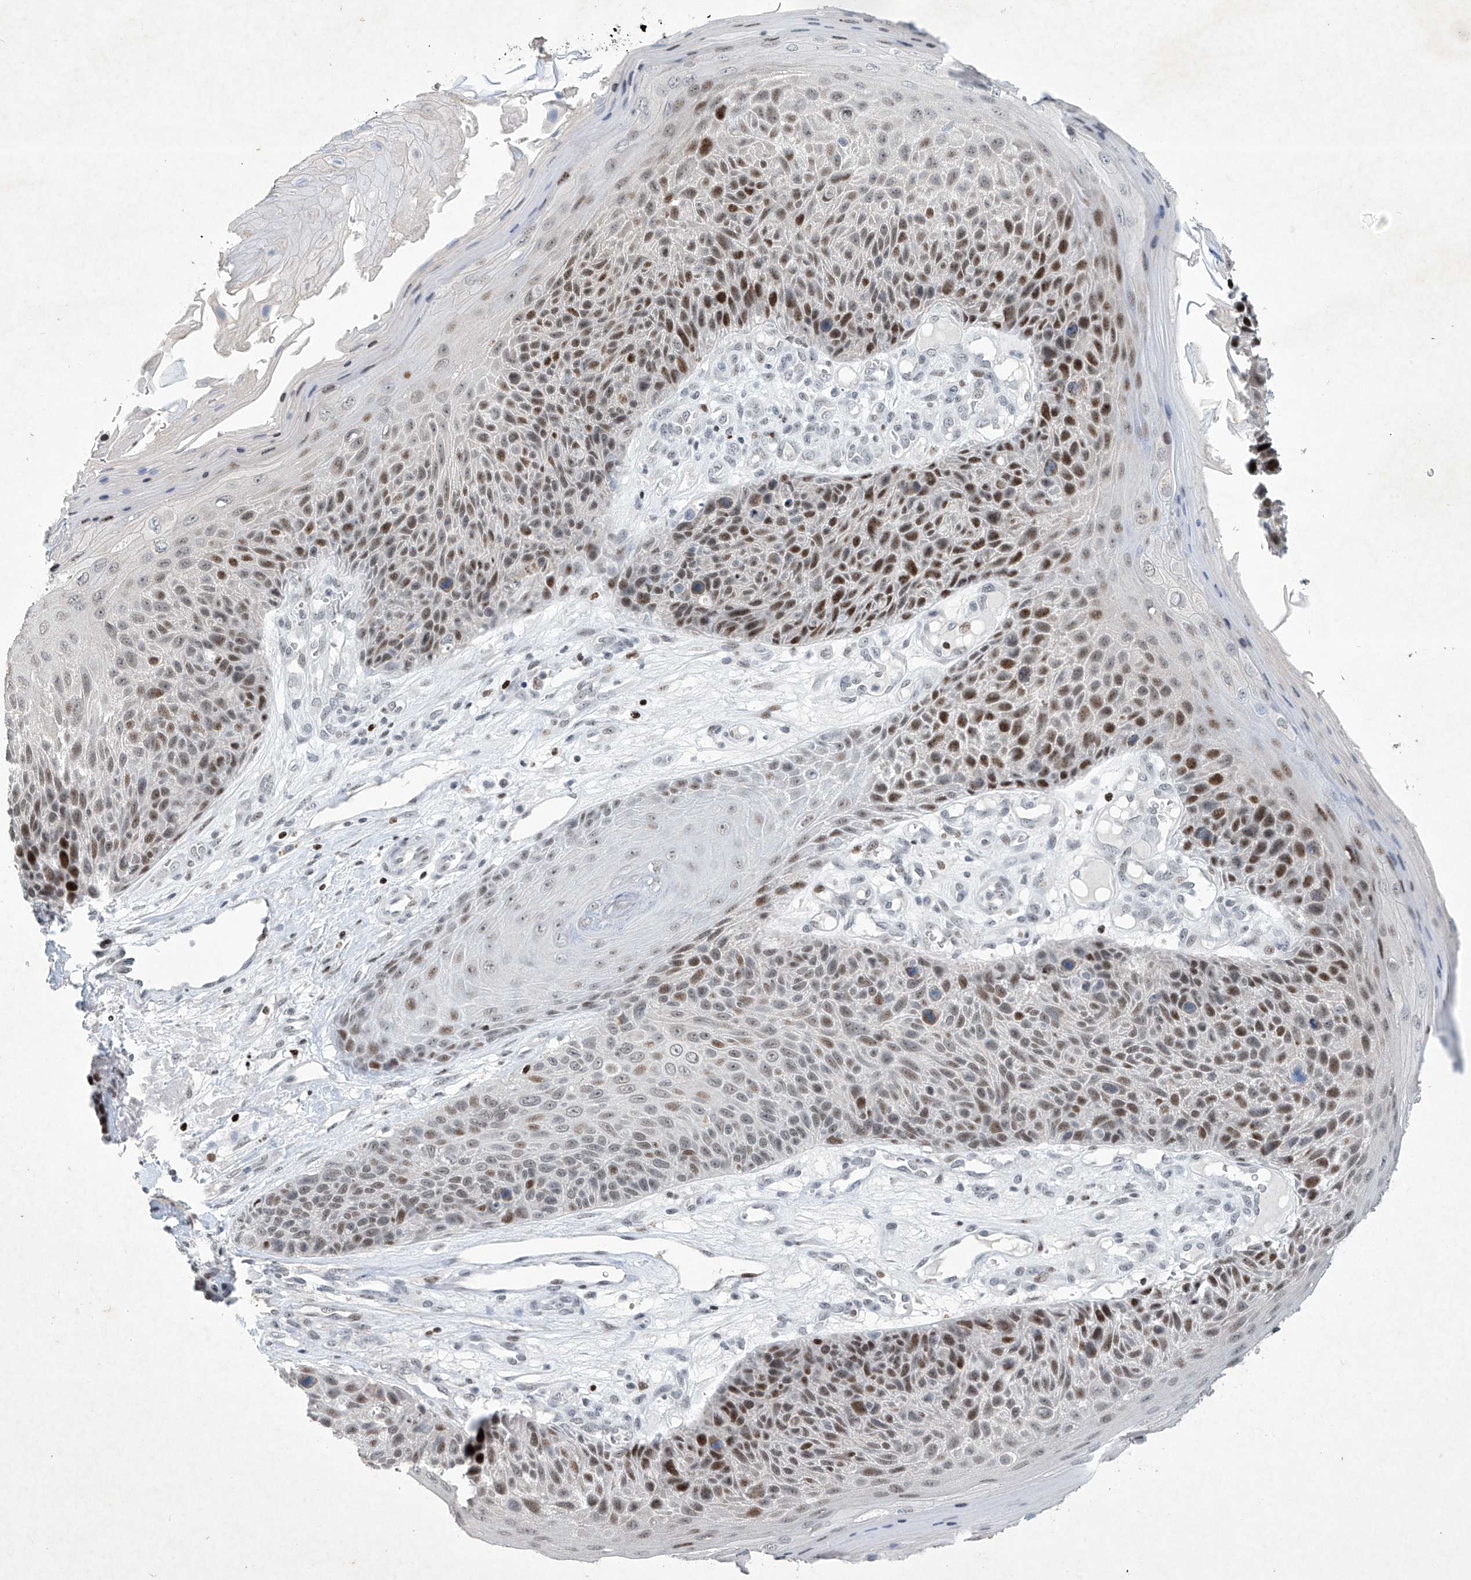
{"staining": {"intensity": "moderate", "quantity": "25%-75%", "location": "nuclear"}, "tissue": "skin cancer", "cell_type": "Tumor cells", "image_type": "cancer", "snomed": [{"axis": "morphology", "description": "Squamous cell carcinoma, NOS"}, {"axis": "topography", "description": "Skin"}], "caption": "Immunohistochemistry histopathology image of neoplastic tissue: human skin cancer stained using IHC exhibits medium levels of moderate protein expression localized specifically in the nuclear of tumor cells, appearing as a nuclear brown color.", "gene": "RFX7", "patient": {"sex": "female", "age": 88}}